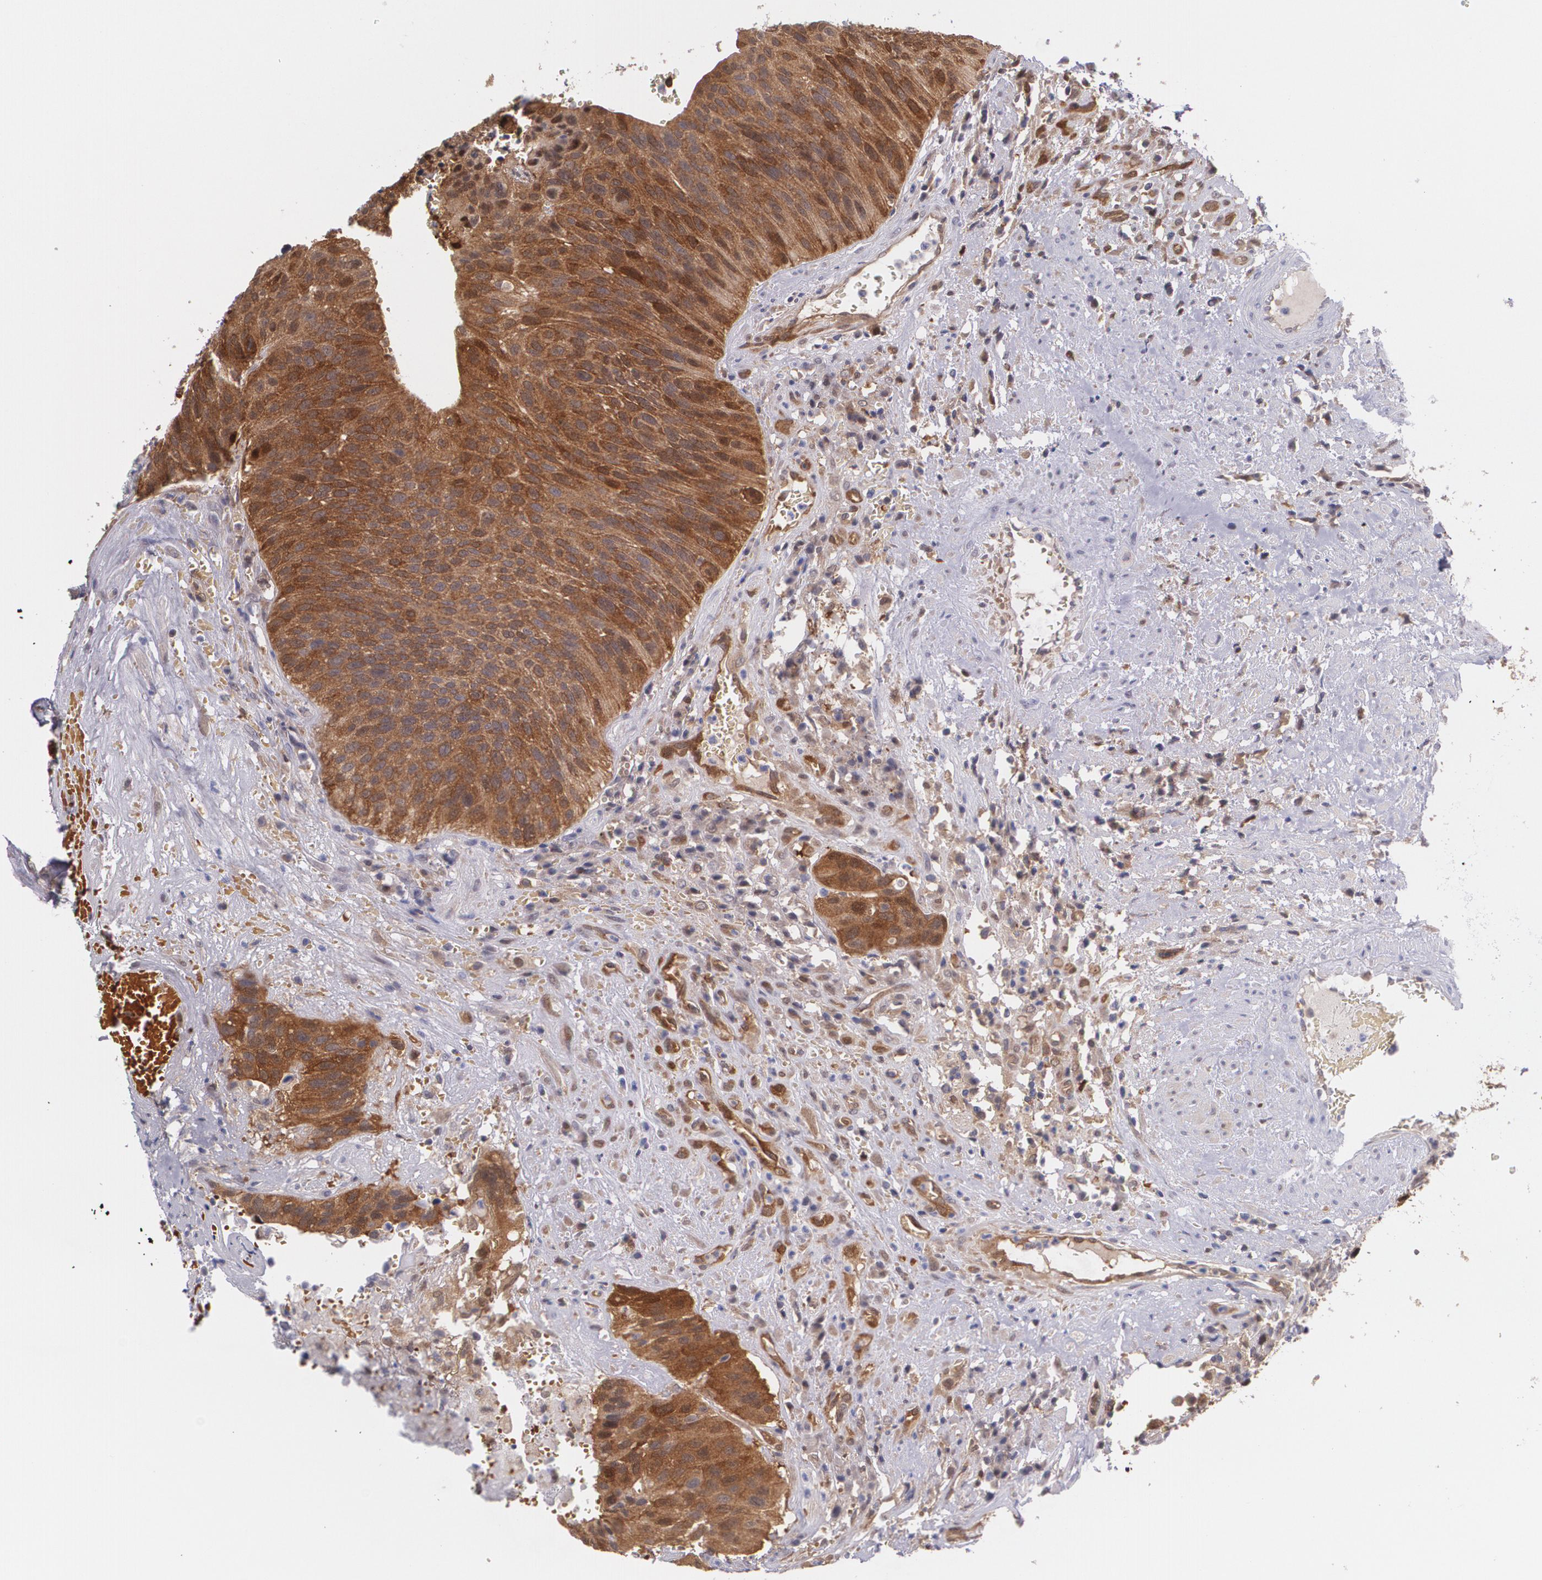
{"staining": {"intensity": "strong", "quantity": ">75%", "location": "cytoplasmic/membranous,nuclear"}, "tissue": "urothelial cancer", "cell_type": "Tumor cells", "image_type": "cancer", "snomed": [{"axis": "morphology", "description": "Urothelial carcinoma, High grade"}, {"axis": "topography", "description": "Urinary bladder"}], "caption": "Tumor cells exhibit strong cytoplasmic/membranous and nuclear positivity in approximately >75% of cells in urothelial carcinoma (high-grade).", "gene": "HSPH1", "patient": {"sex": "male", "age": 66}}